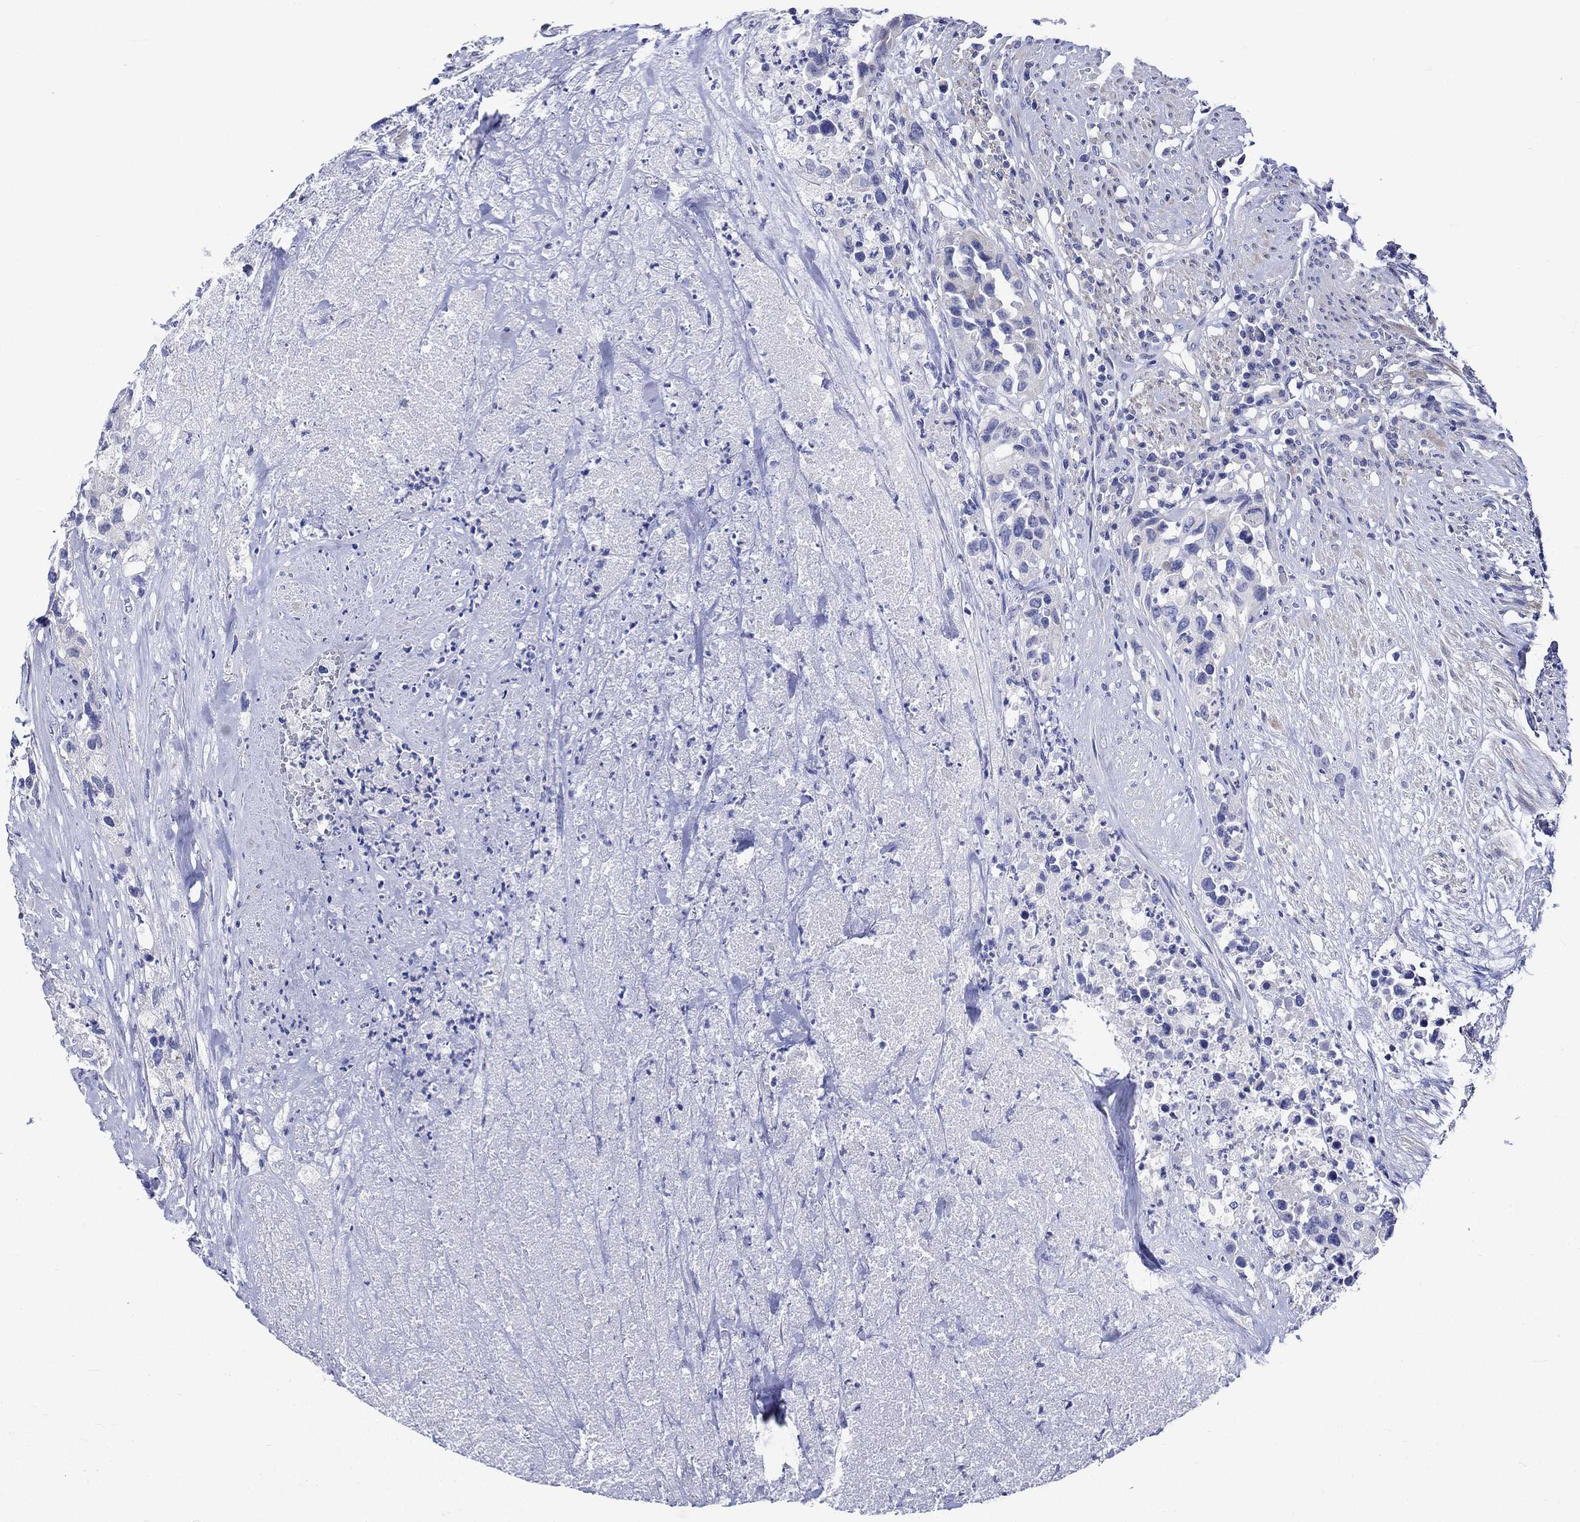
{"staining": {"intensity": "negative", "quantity": "none", "location": "none"}, "tissue": "urothelial cancer", "cell_type": "Tumor cells", "image_type": "cancer", "snomed": [{"axis": "morphology", "description": "Urothelial carcinoma, High grade"}, {"axis": "topography", "description": "Urinary bladder"}], "caption": "Immunohistochemical staining of high-grade urothelial carcinoma exhibits no significant staining in tumor cells.", "gene": "NRIP3", "patient": {"sex": "female", "age": 73}}